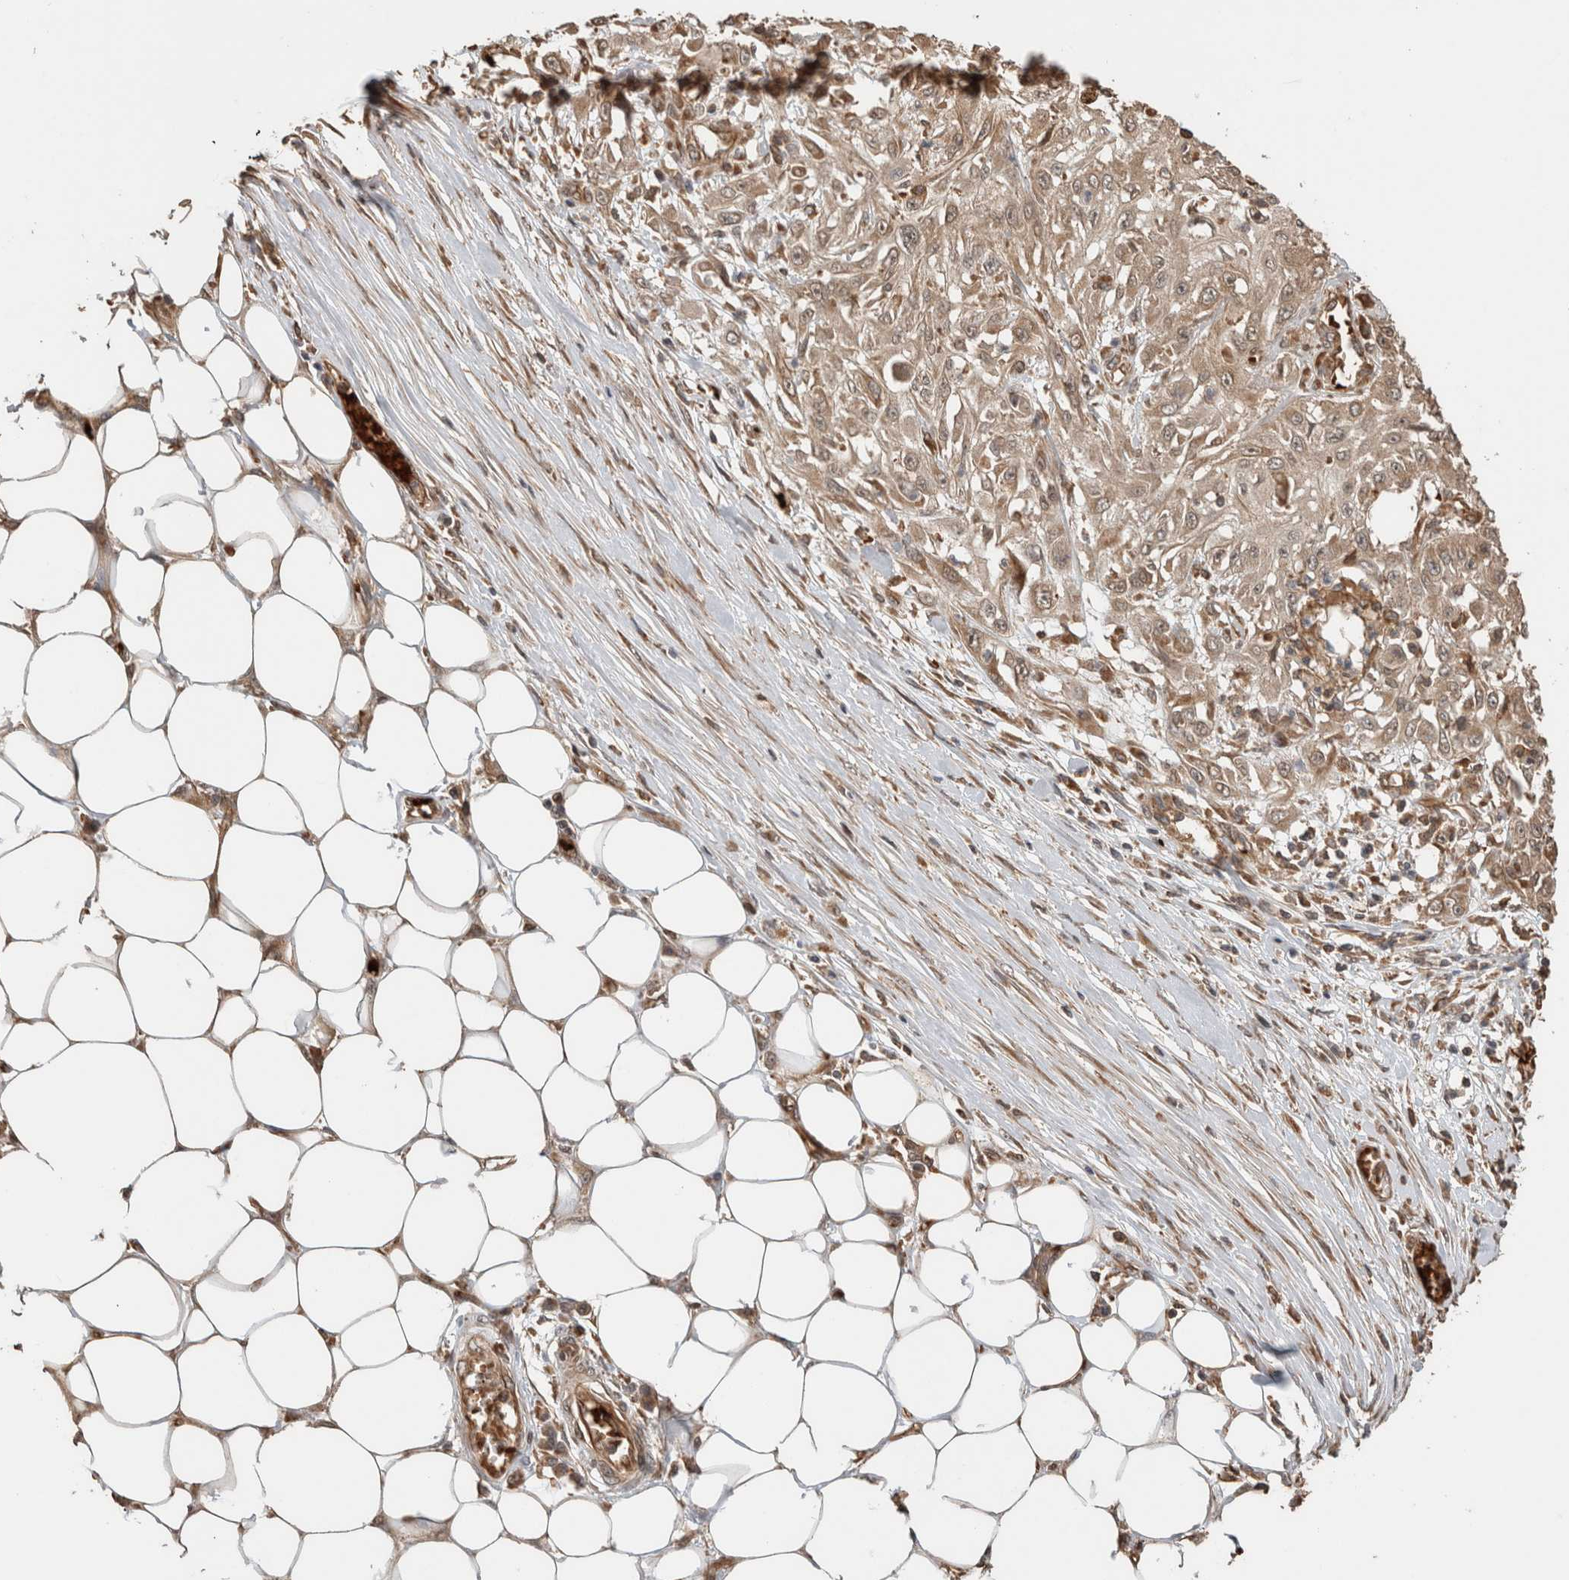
{"staining": {"intensity": "weak", "quantity": ">75%", "location": "cytoplasmic/membranous"}, "tissue": "skin cancer", "cell_type": "Tumor cells", "image_type": "cancer", "snomed": [{"axis": "morphology", "description": "Squamous cell carcinoma, NOS"}, {"axis": "morphology", "description": "Squamous cell carcinoma, metastatic, NOS"}, {"axis": "topography", "description": "Skin"}, {"axis": "topography", "description": "Lymph node"}], "caption": "Protein expression analysis of human skin cancer reveals weak cytoplasmic/membranous expression in about >75% of tumor cells.", "gene": "OTUD6B", "patient": {"sex": "male", "age": 75}}